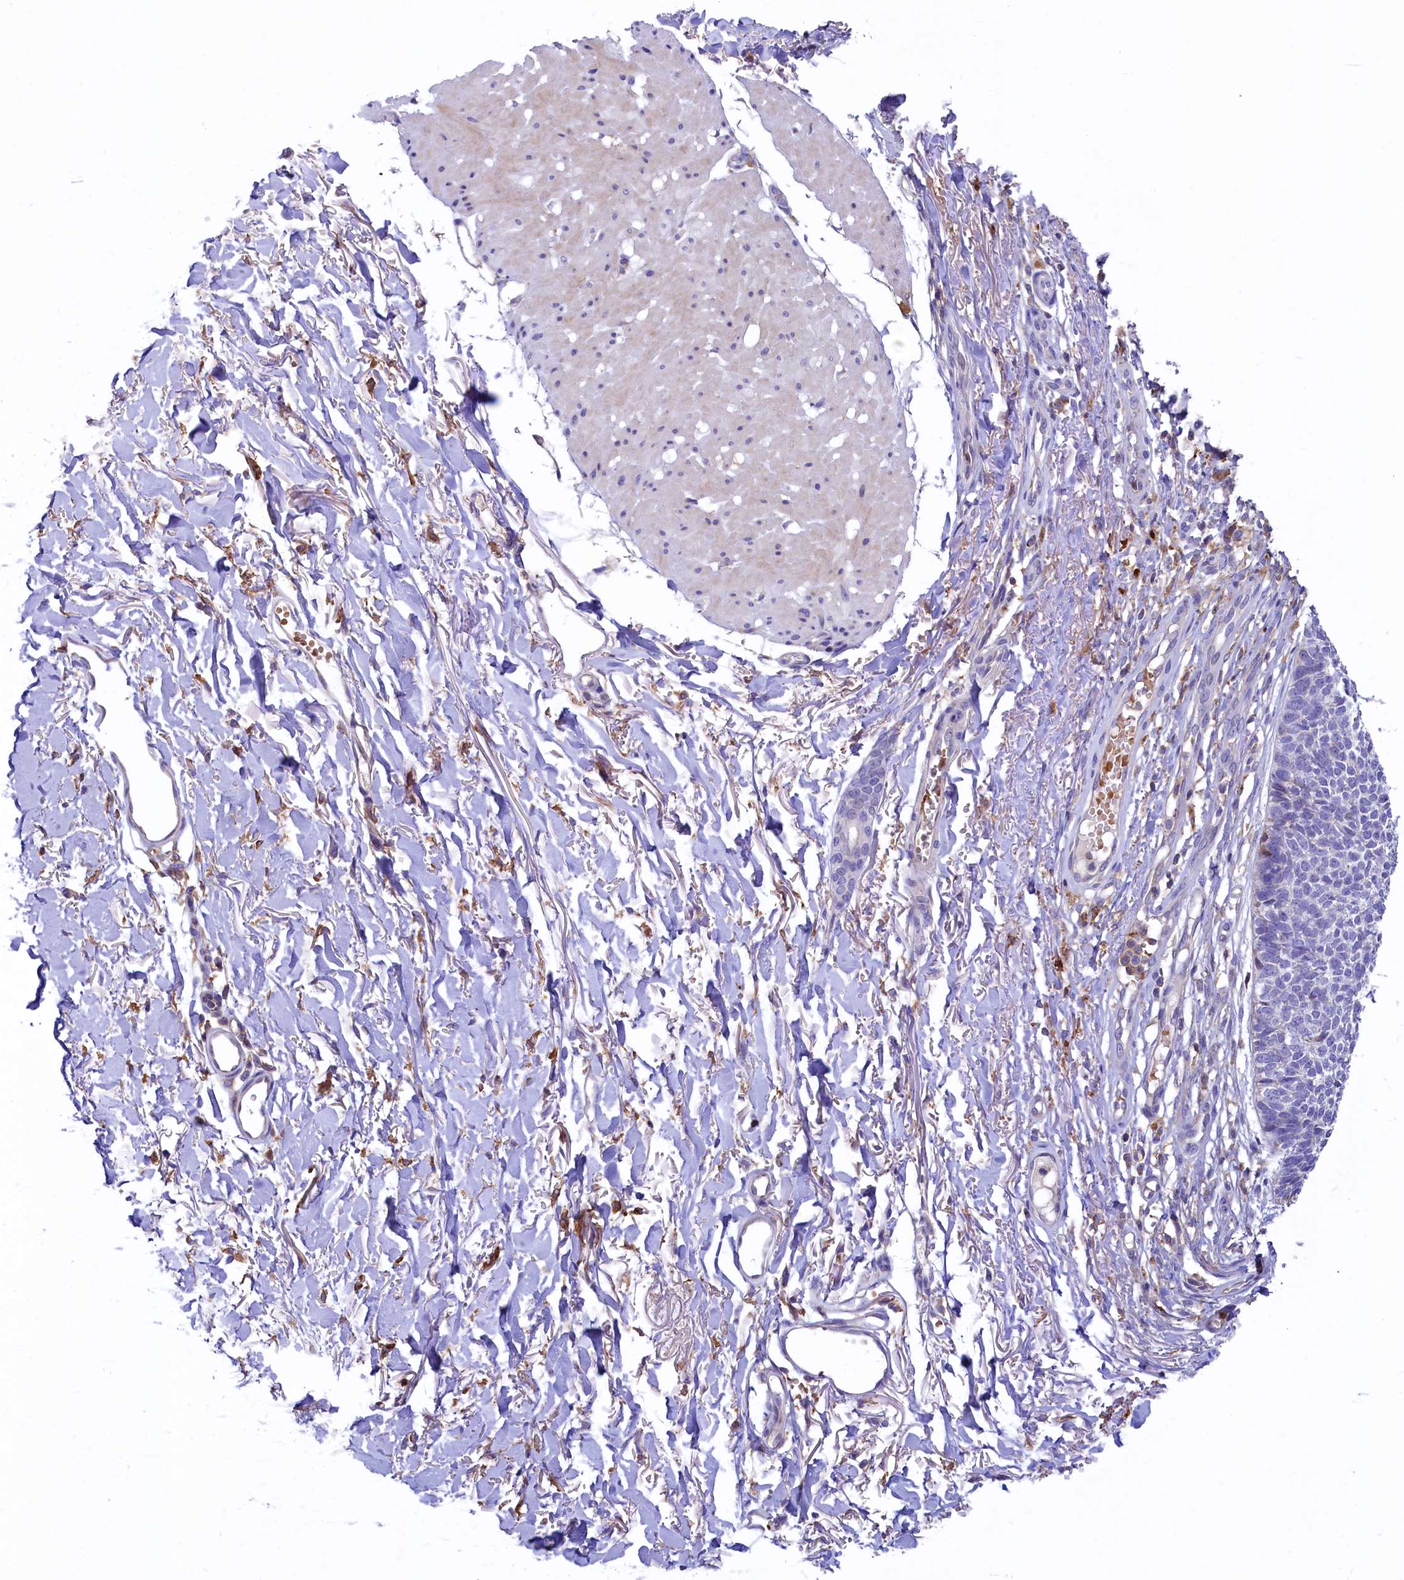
{"staining": {"intensity": "negative", "quantity": "none", "location": "none"}, "tissue": "skin cancer", "cell_type": "Tumor cells", "image_type": "cancer", "snomed": [{"axis": "morphology", "description": "Basal cell carcinoma"}, {"axis": "topography", "description": "Skin"}], "caption": "A high-resolution photomicrograph shows IHC staining of skin basal cell carcinoma, which exhibits no significant expression in tumor cells.", "gene": "HPS6", "patient": {"sex": "female", "age": 84}}